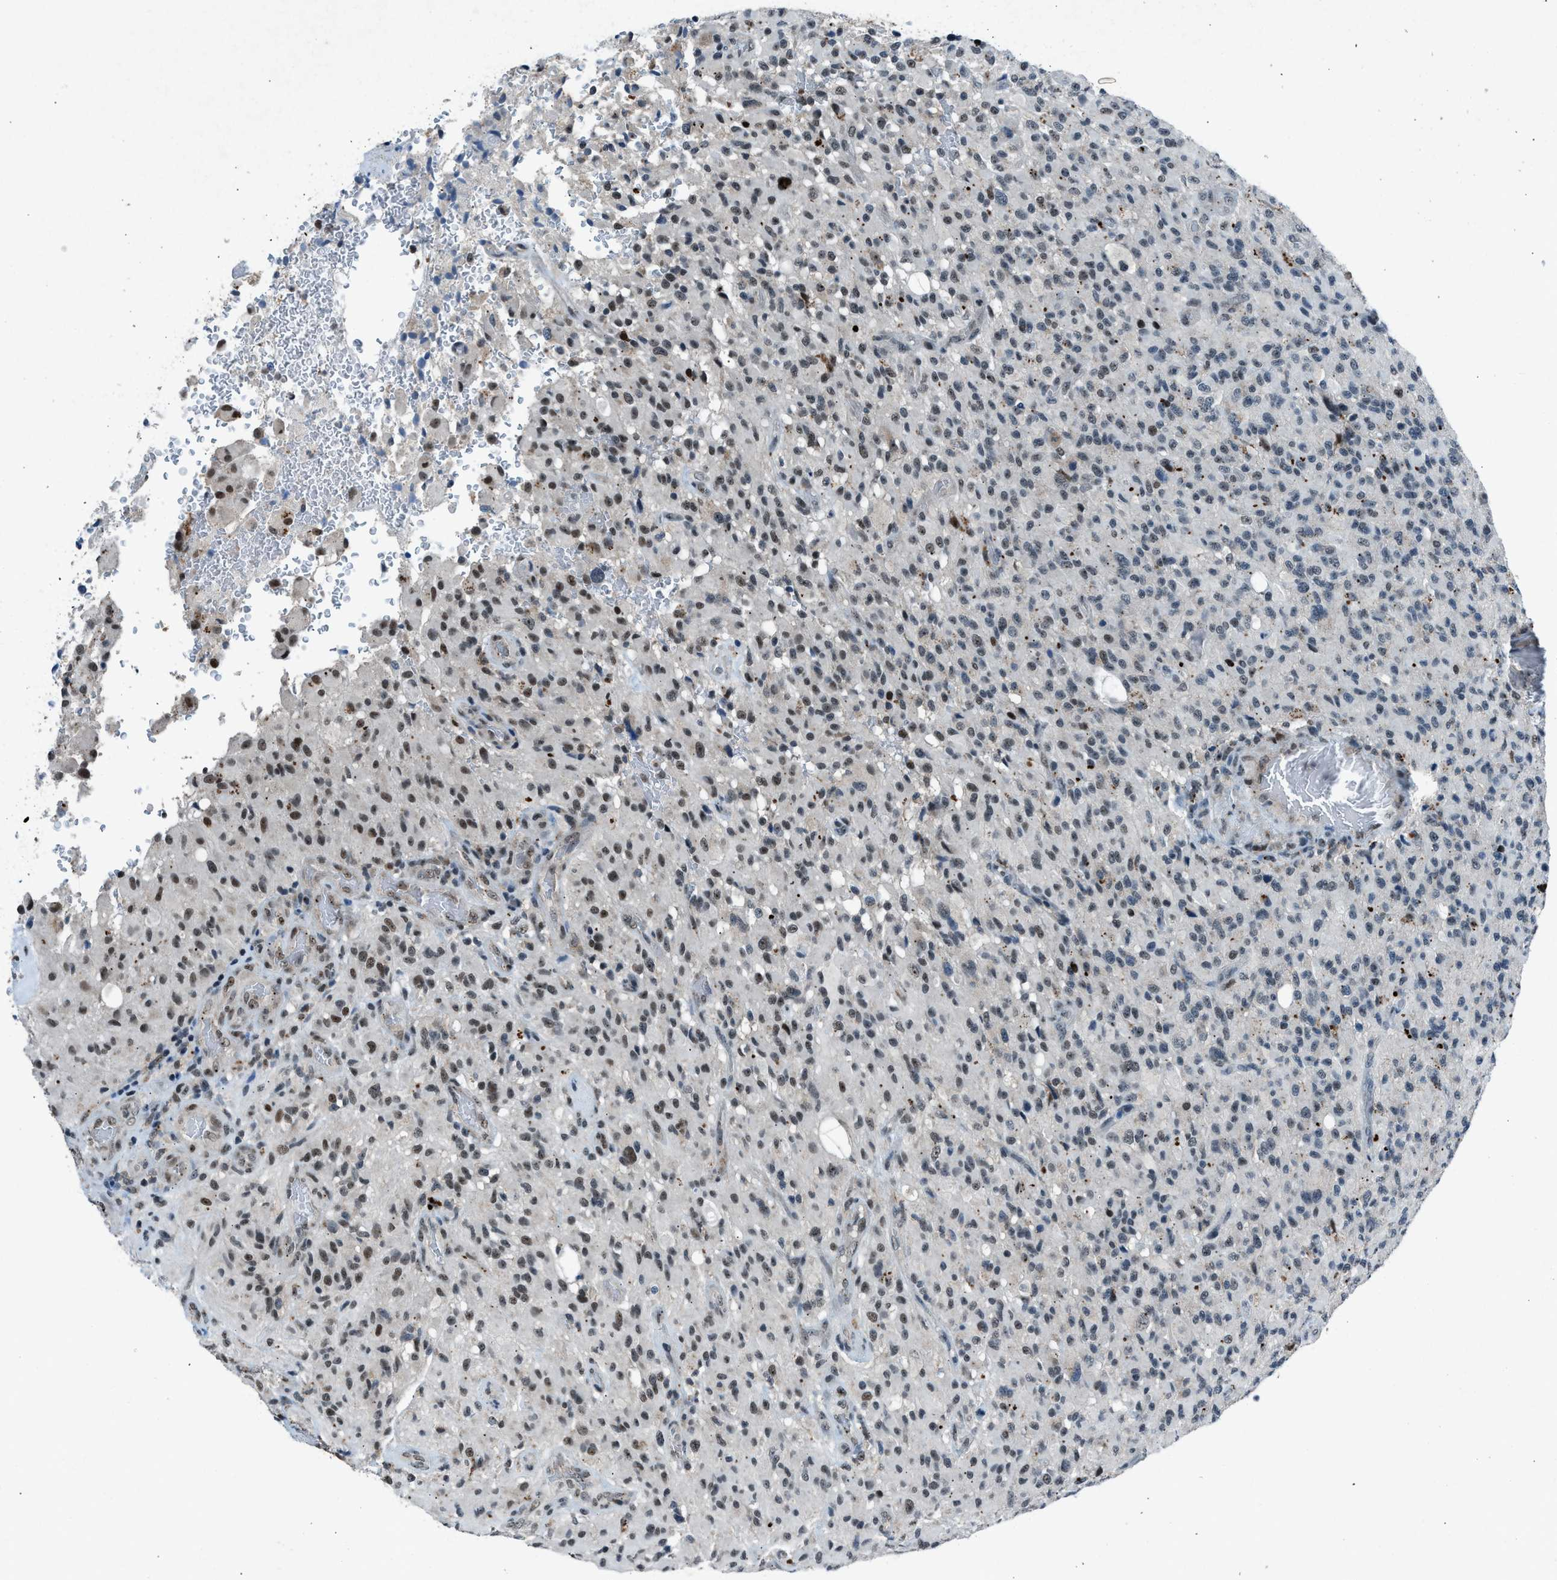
{"staining": {"intensity": "weak", "quantity": "25%-75%", "location": "nuclear"}, "tissue": "glioma", "cell_type": "Tumor cells", "image_type": "cancer", "snomed": [{"axis": "morphology", "description": "Glioma, malignant, High grade"}, {"axis": "topography", "description": "Brain"}], "caption": "Immunohistochemical staining of glioma reveals weak nuclear protein expression in about 25%-75% of tumor cells. The staining was performed using DAB to visualize the protein expression in brown, while the nuclei were stained in blue with hematoxylin (Magnification: 20x).", "gene": "ADCY1", "patient": {"sex": "male", "age": 71}}